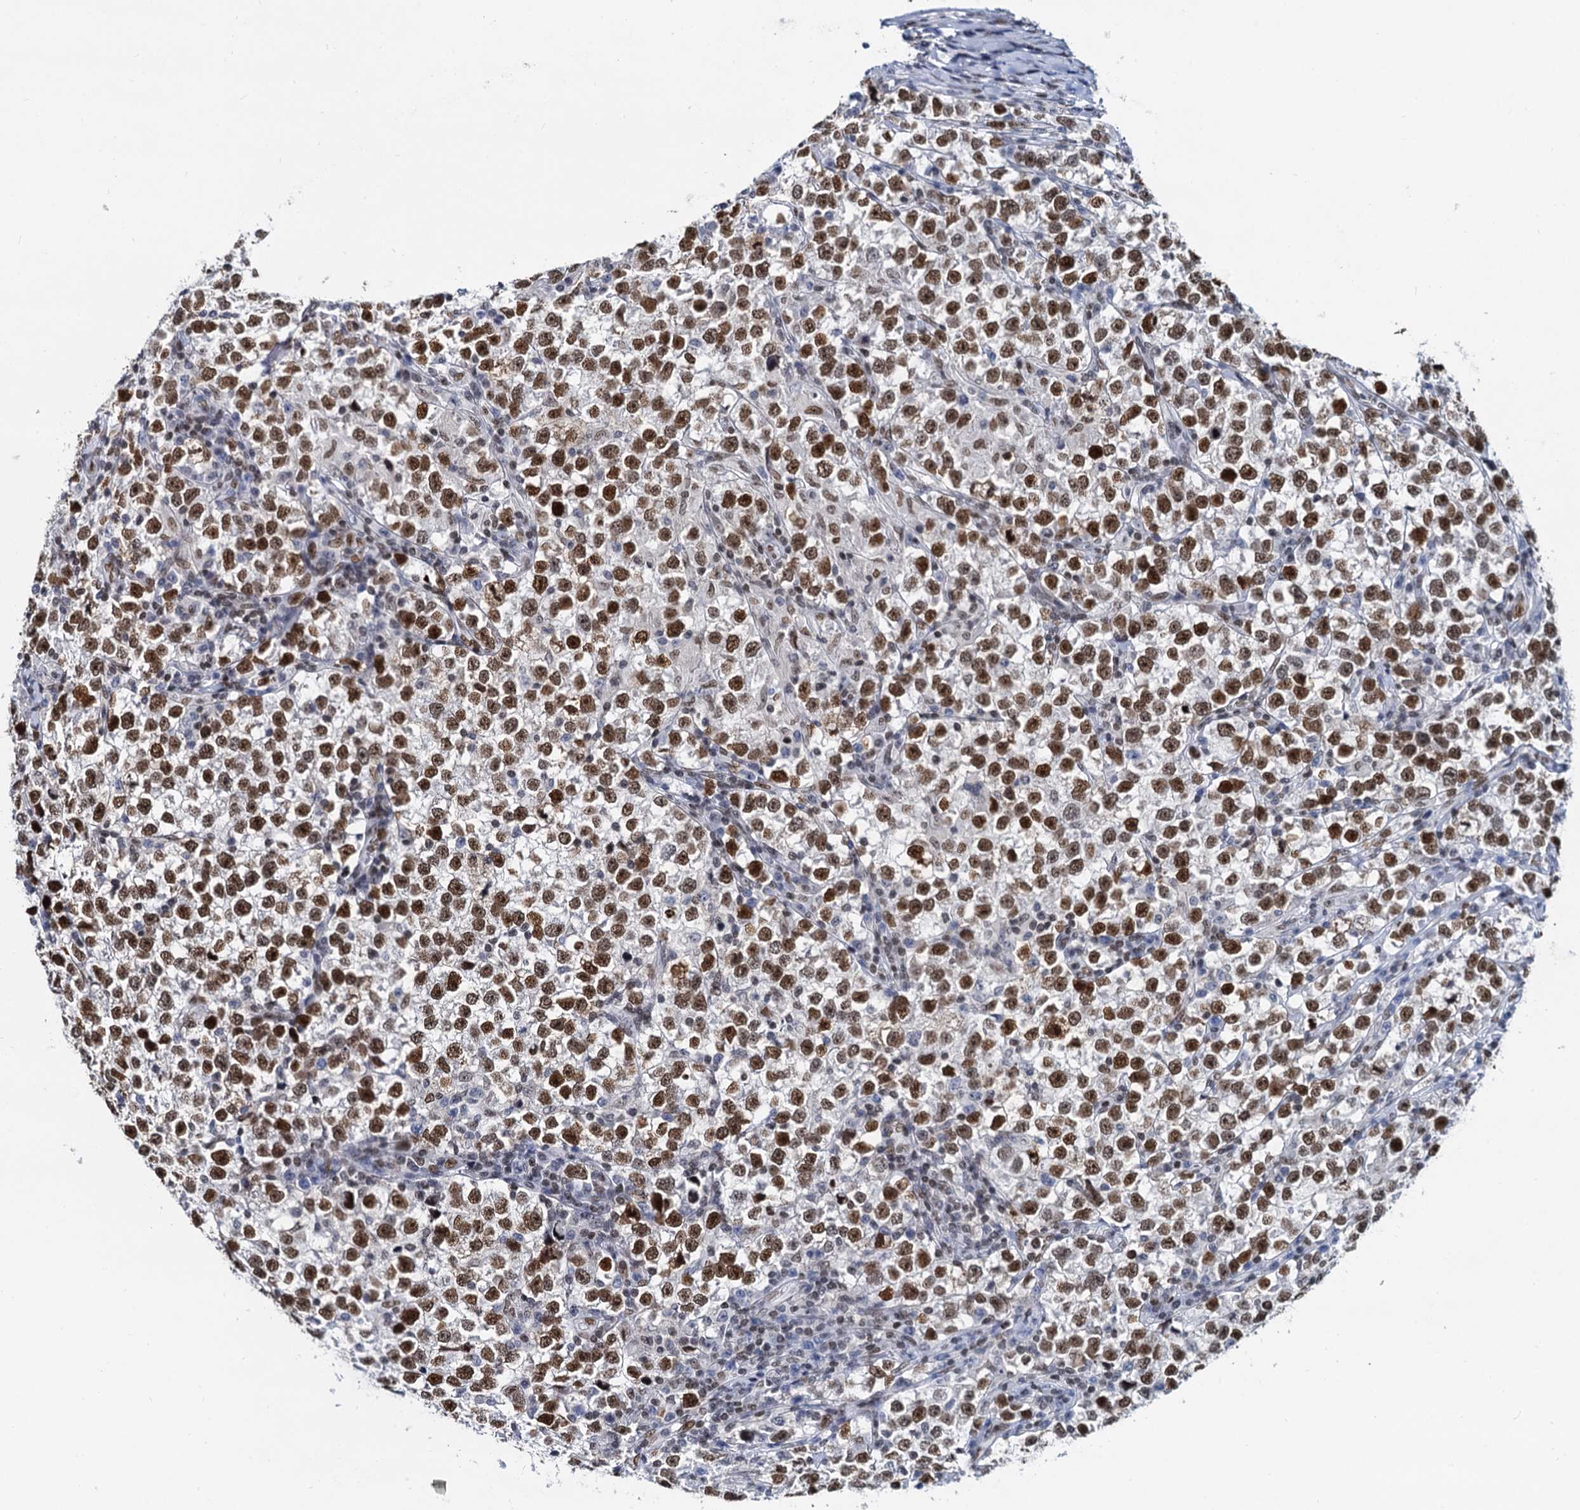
{"staining": {"intensity": "strong", "quantity": ">75%", "location": "nuclear"}, "tissue": "testis cancer", "cell_type": "Tumor cells", "image_type": "cancer", "snomed": [{"axis": "morphology", "description": "Normal tissue, NOS"}, {"axis": "morphology", "description": "Seminoma, NOS"}, {"axis": "topography", "description": "Testis"}], "caption": "This image exhibits IHC staining of human testis seminoma, with high strong nuclear positivity in about >75% of tumor cells.", "gene": "CMAS", "patient": {"sex": "male", "age": 43}}